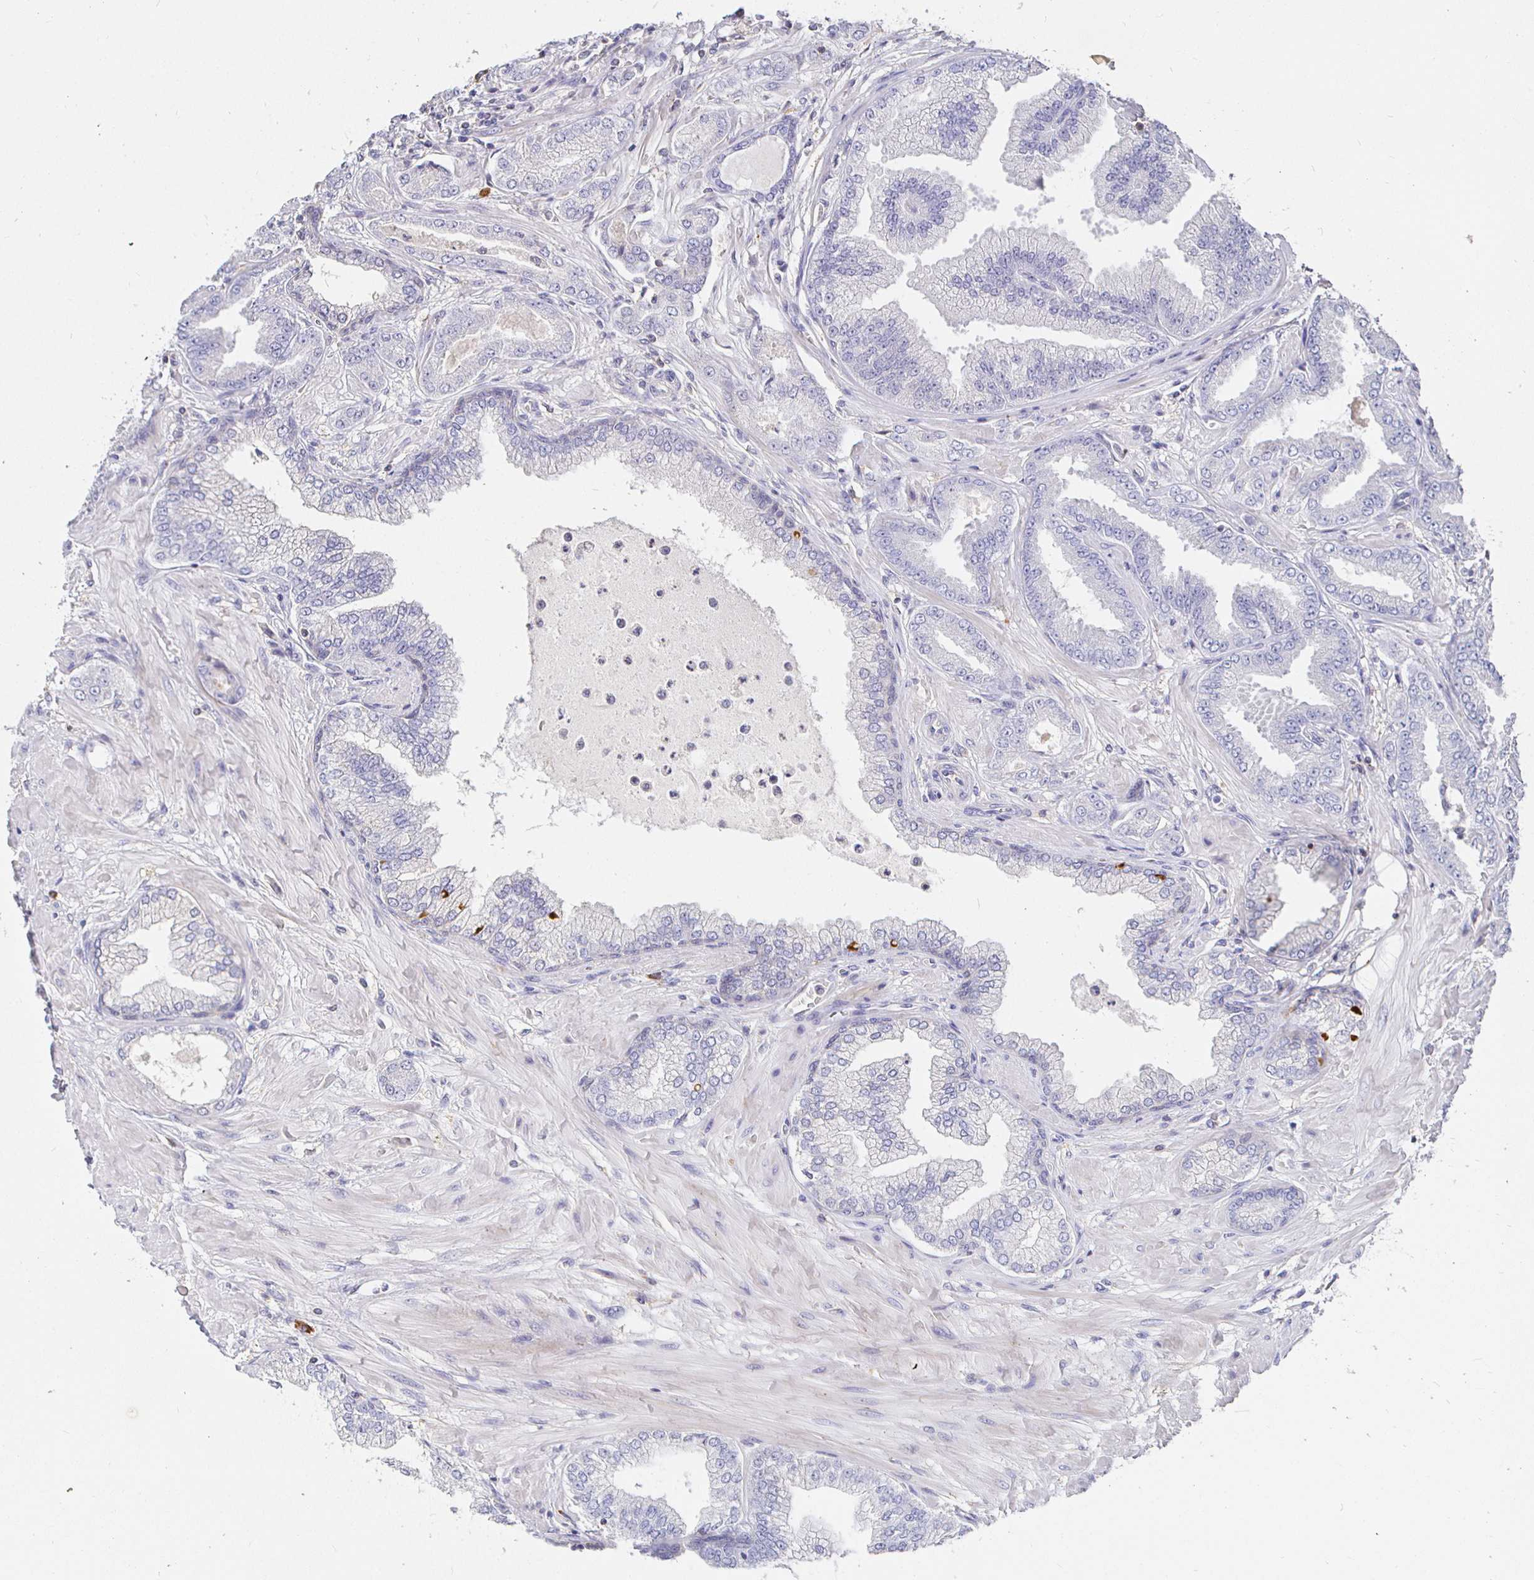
{"staining": {"intensity": "negative", "quantity": "none", "location": "none"}, "tissue": "prostate cancer", "cell_type": "Tumor cells", "image_type": "cancer", "snomed": [{"axis": "morphology", "description": "Adenocarcinoma, Low grade"}, {"axis": "topography", "description": "Prostate"}], "caption": "Tumor cells show no significant protein positivity in prostate cancer (adenocarcinoma (low-grade)).", "gene": "CXCR3", "patient": {"sex": "male", "age": 55}}